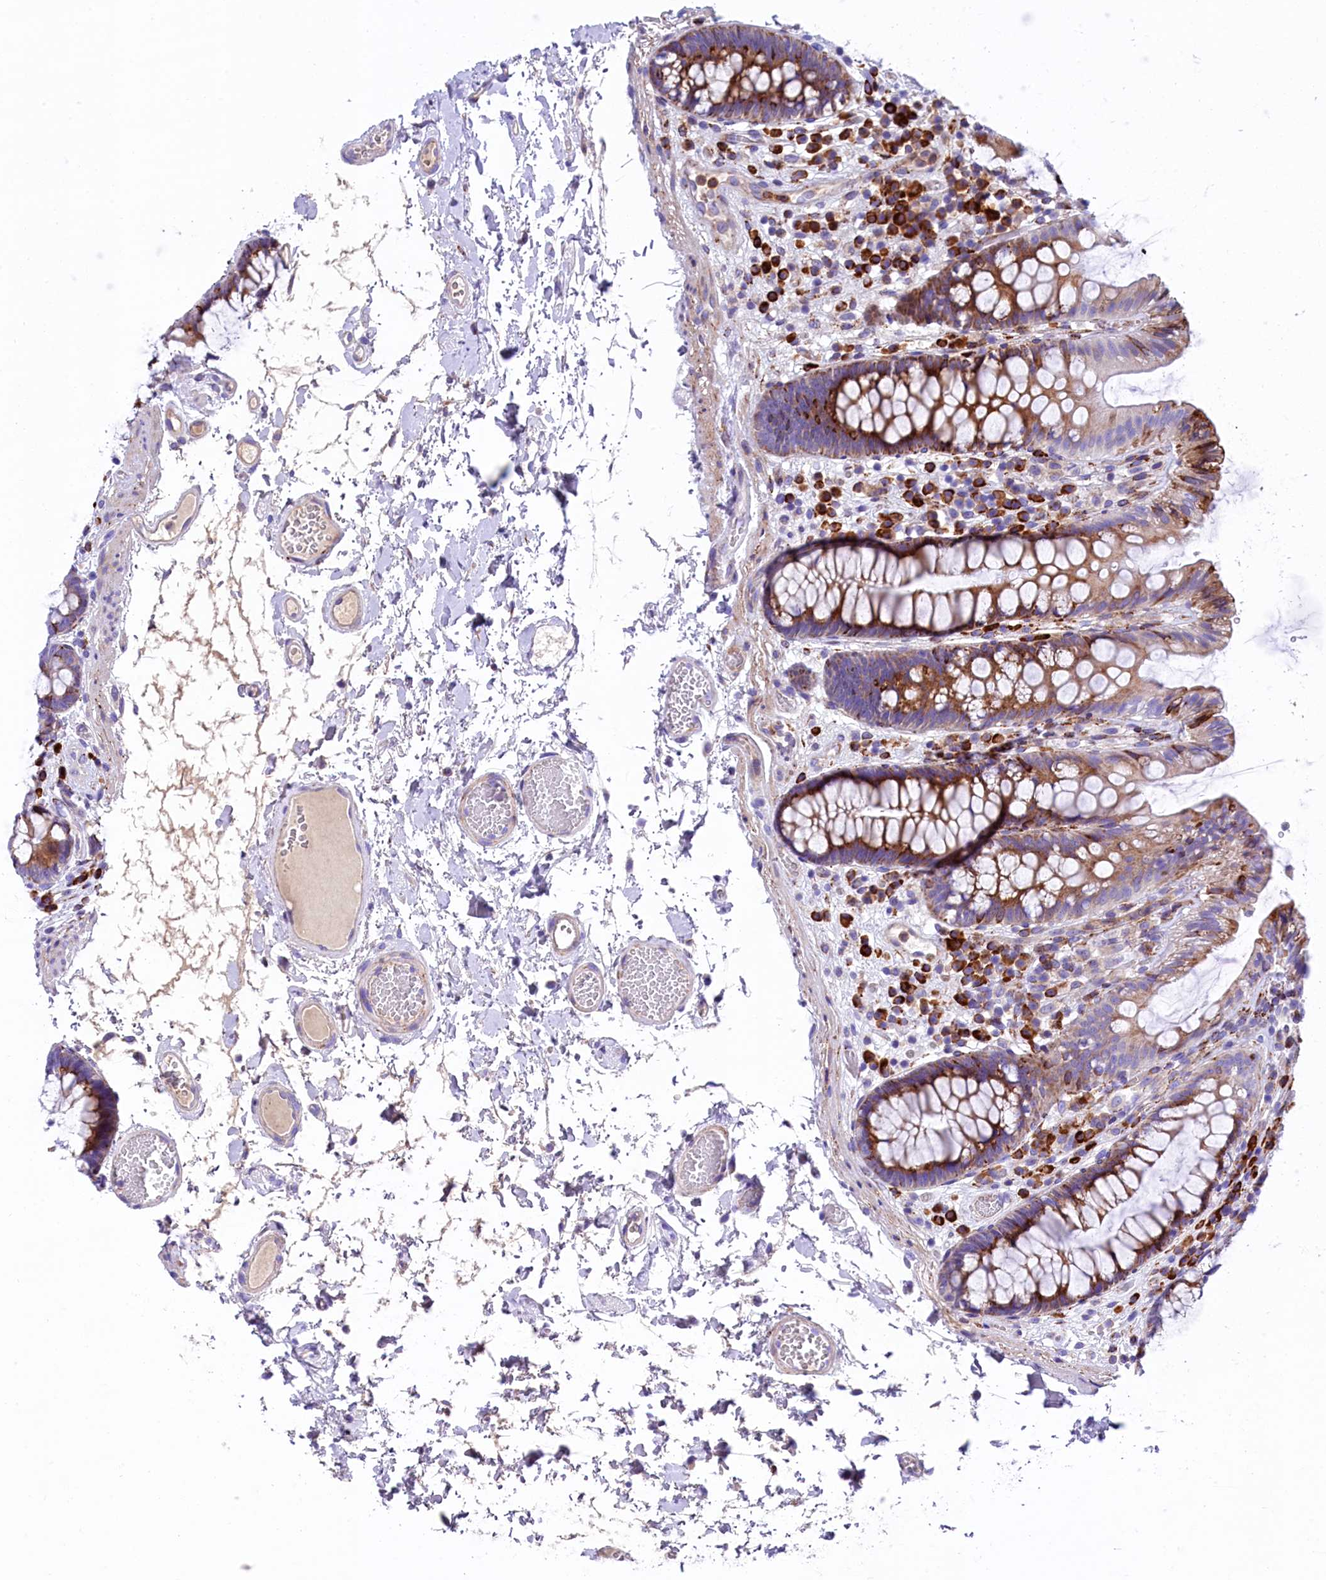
{"staining": {"intensity": "negative", "quantity": "none", "location": "none"}, "tissue": "colon", "cell_type": "Endothelial cells", "image_type": "normal", "snomed": [{"axis": "morphology", "description": "Normal tissue, NOS"}, {"axis": "topography", "description": "Colon"}], "caption": "Histopathology image shows no protein staining in endothelial cells of benign colon.", "gene": "CMTR2", "patient": {"sex": "male", "age": 84}}